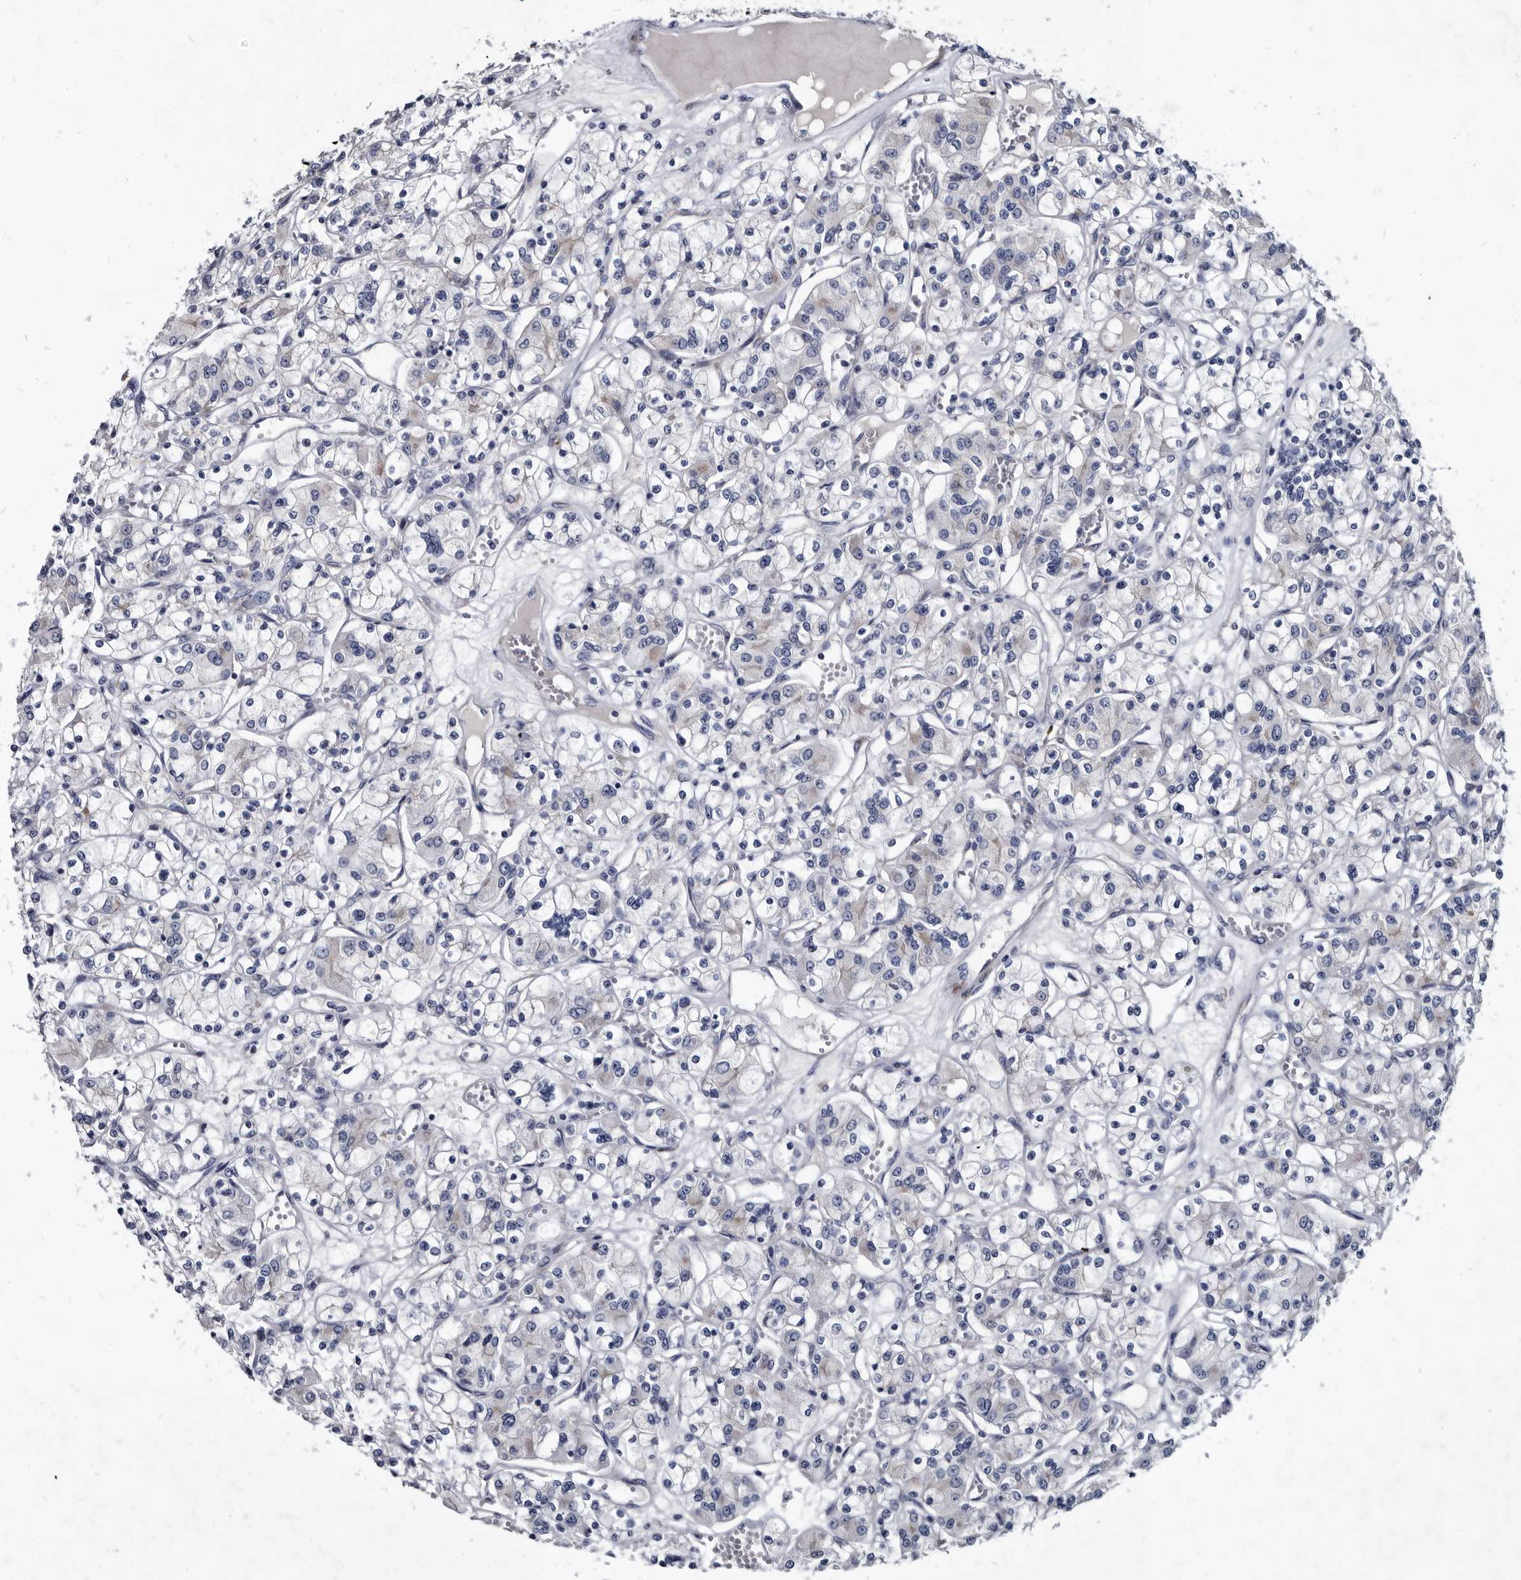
{"staining": {"intensity": "negative", "quantity": "none", "location": "none"}, "tissue": "renal cancer", "cell_type": "Tumor cells", "image_type": "cancer", "snomed": [{"axis": "morphology", "description": "Adenocarcinoma, NOS"}, {"axis": "topography", "description": "Kidney"}], "caption": "The immunohistochemistry (IHC) image has no significant expression in tumor cells of renal cancer (adenocarcinoma) tissue.", "gene": "PRSS8", "patient": {"sex": "female", "age": 59}}